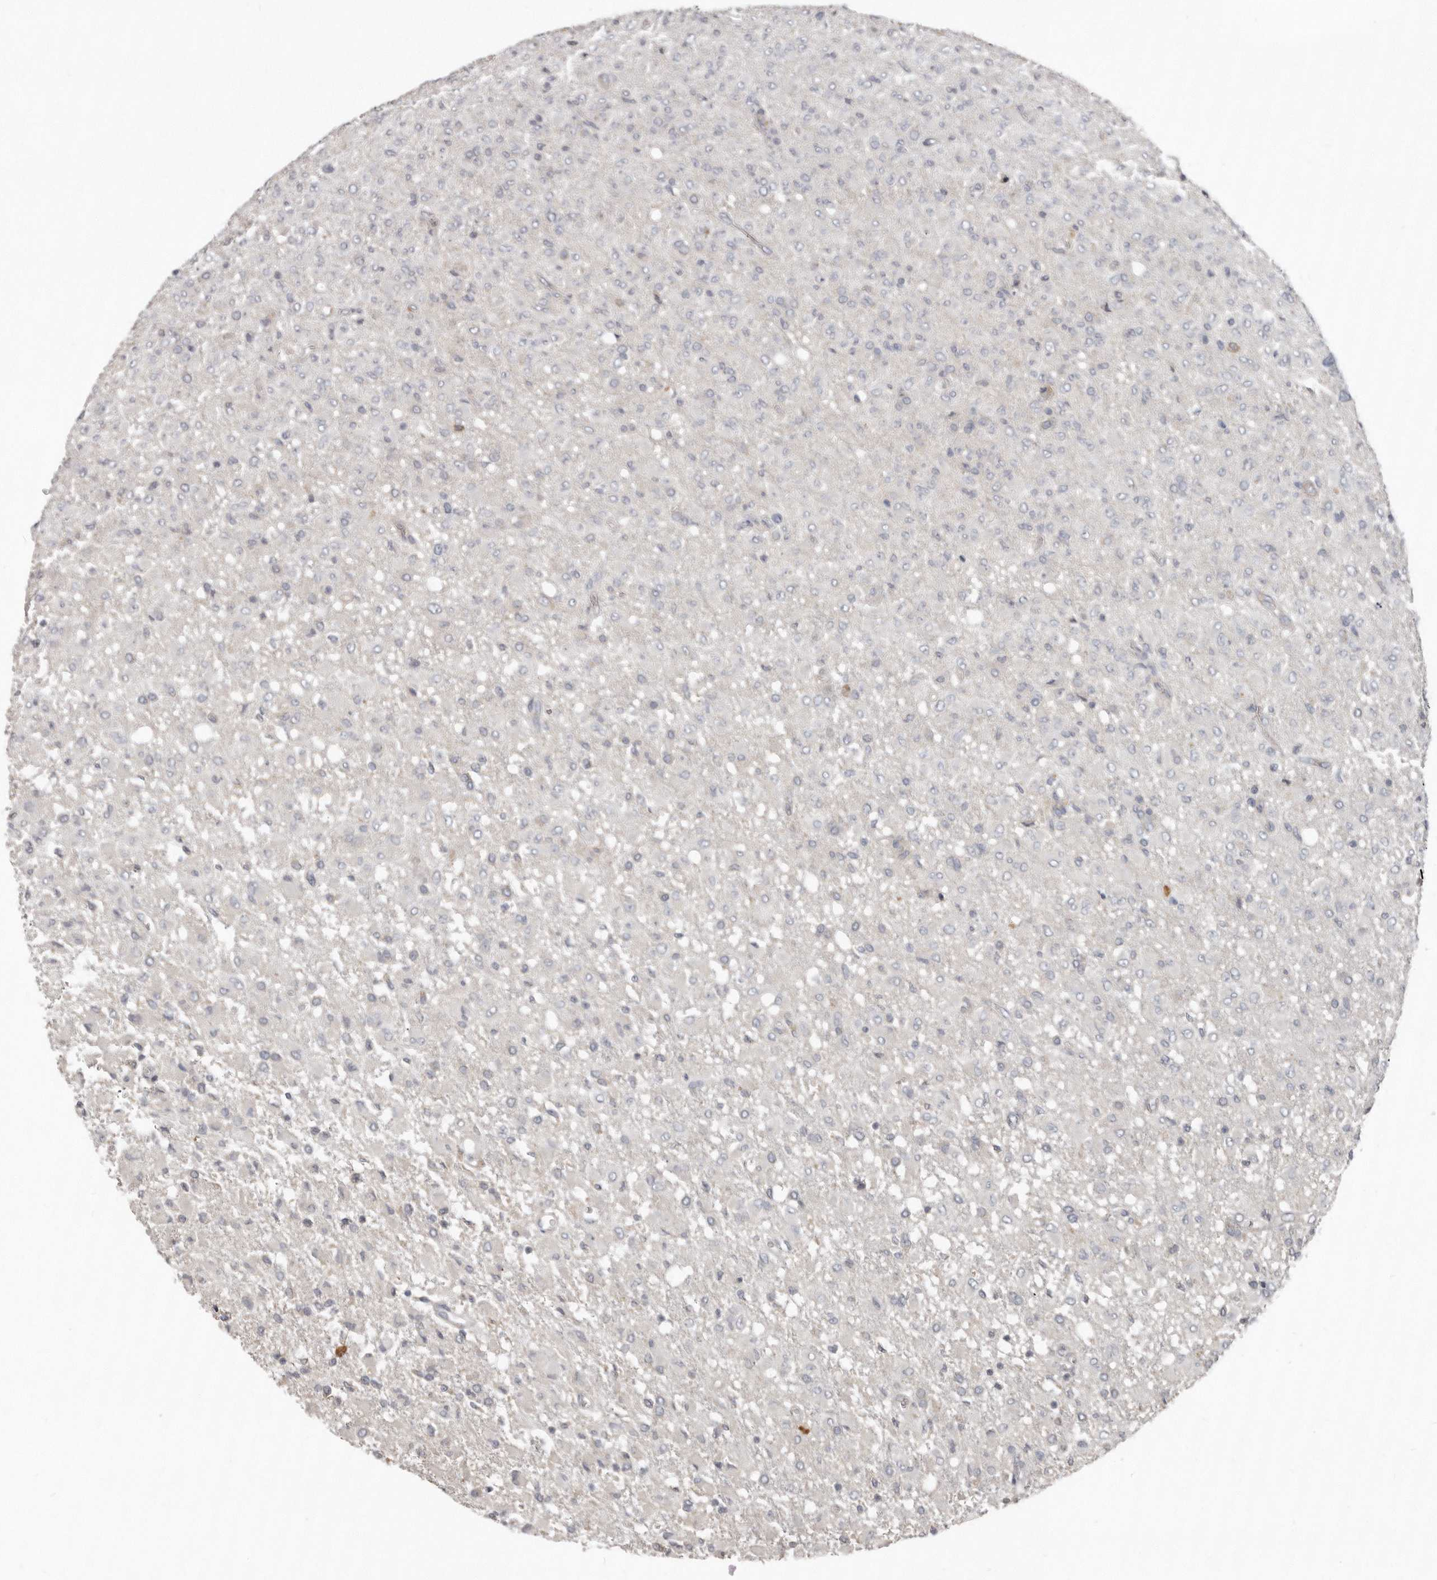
{"staining": {"intensity": "negative", "quantity": "none", "location": "none"}, "tissue": "glioma", "cell_type": "Tumor cells", "image_type": "cancer", "snomed": [{"axis": "morphology", "description": "Glioma, malignant, High grade"}, {"axis": "topography", "description": "Brain"}], "caption": "There is no significant positivity in tumor cells of glioma.", "gene": "AKNAD1", "patient": {"sex": "female", "age": 57}}